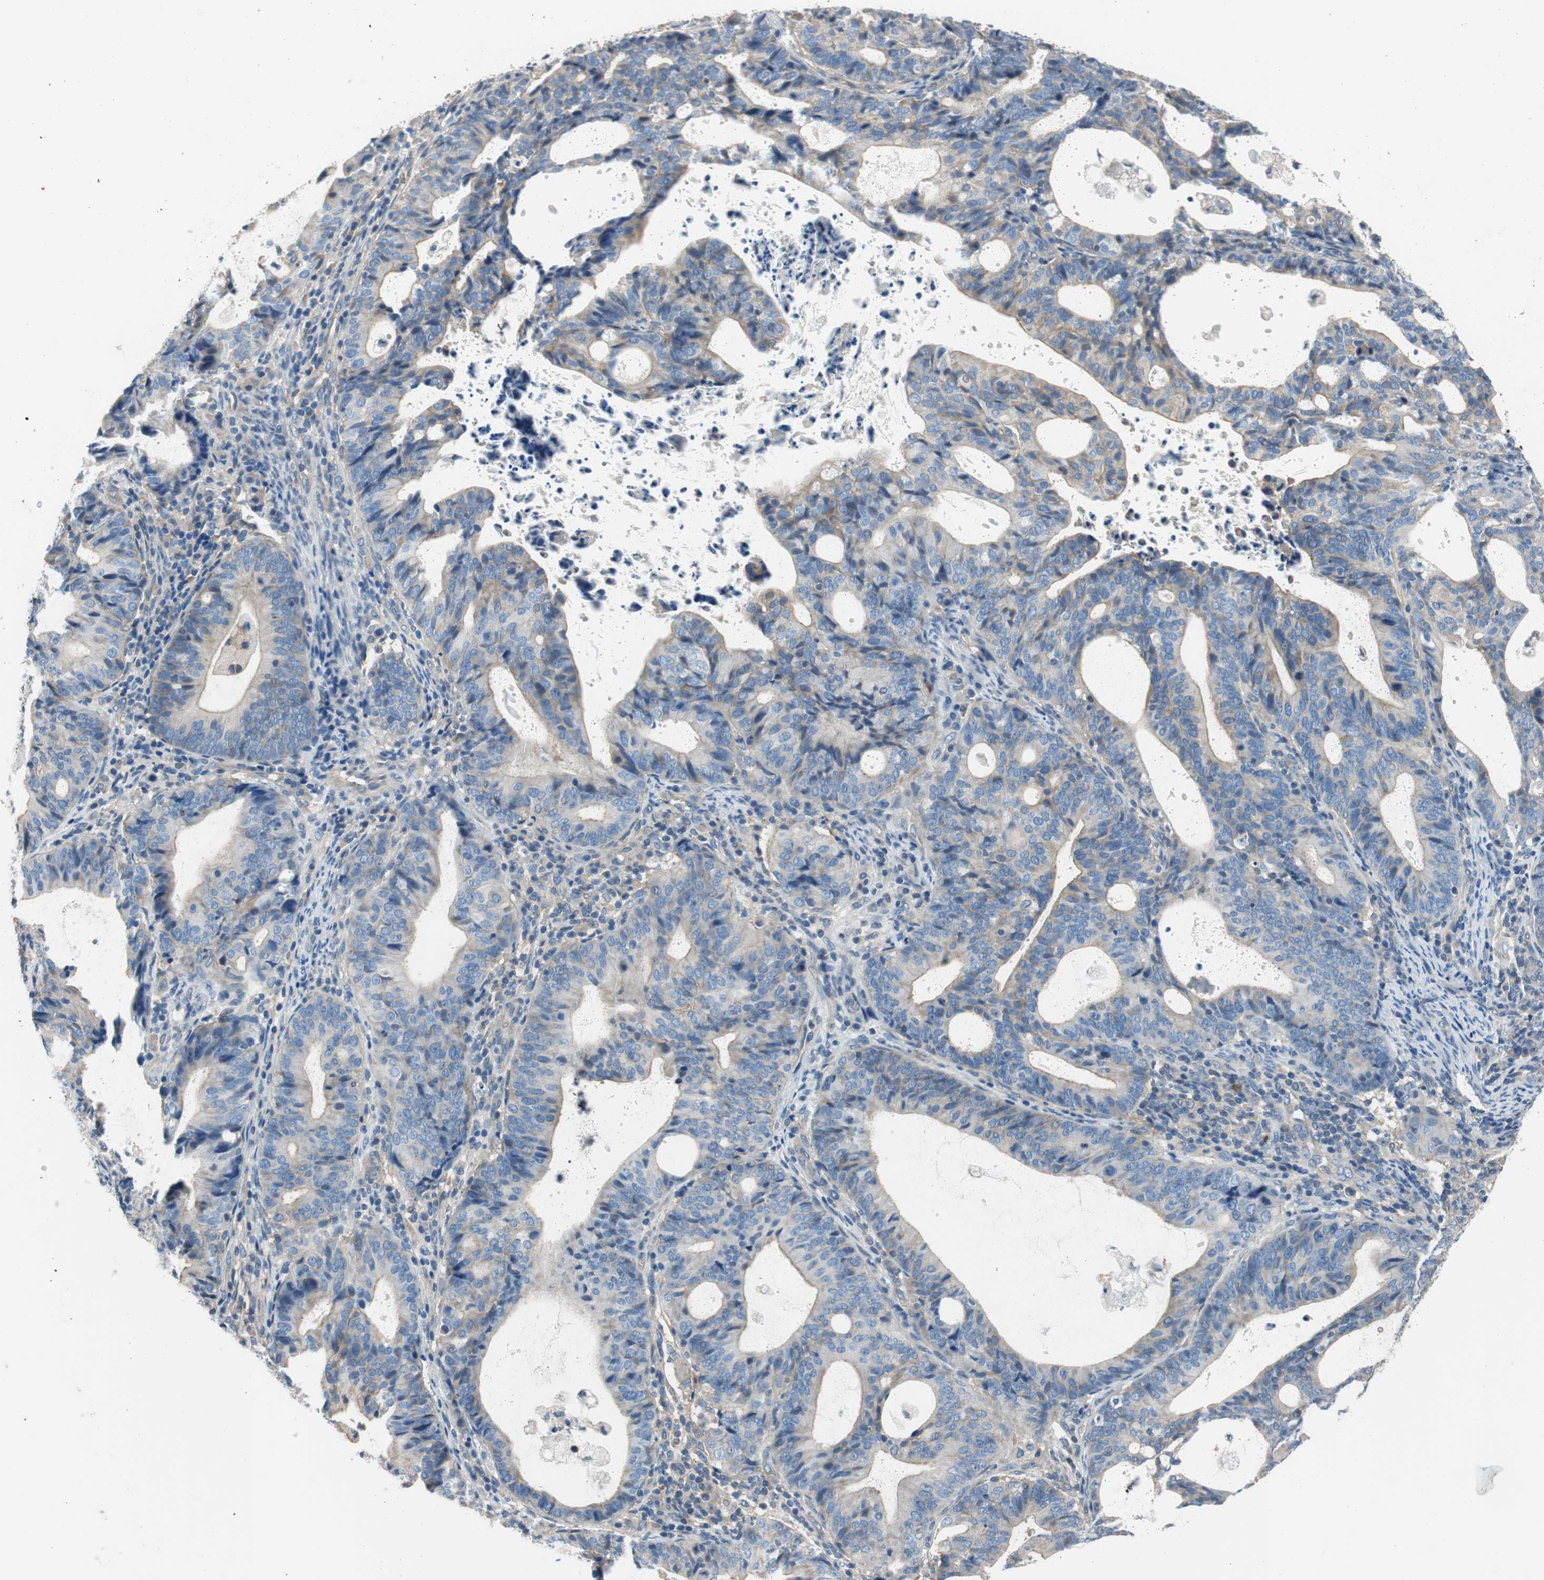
{"staining": {"intensity": "negative", "quantity": "none", "location": "none"}, "tissue": "endometrial cancer", "cell_type": "Tumor cells", "image_type": "cancer", "snomed": [{"axis": "morphology", "description": "Adenocarcinoma, NOS"}, {"axis": "topography", "description": "Uterus"}], "caption": "Tumor cells are negative for brown protein staining in endometrial adenocarcinoma.", "gene": "CALML3", "patient": {"sex": "female", "age": 83}}